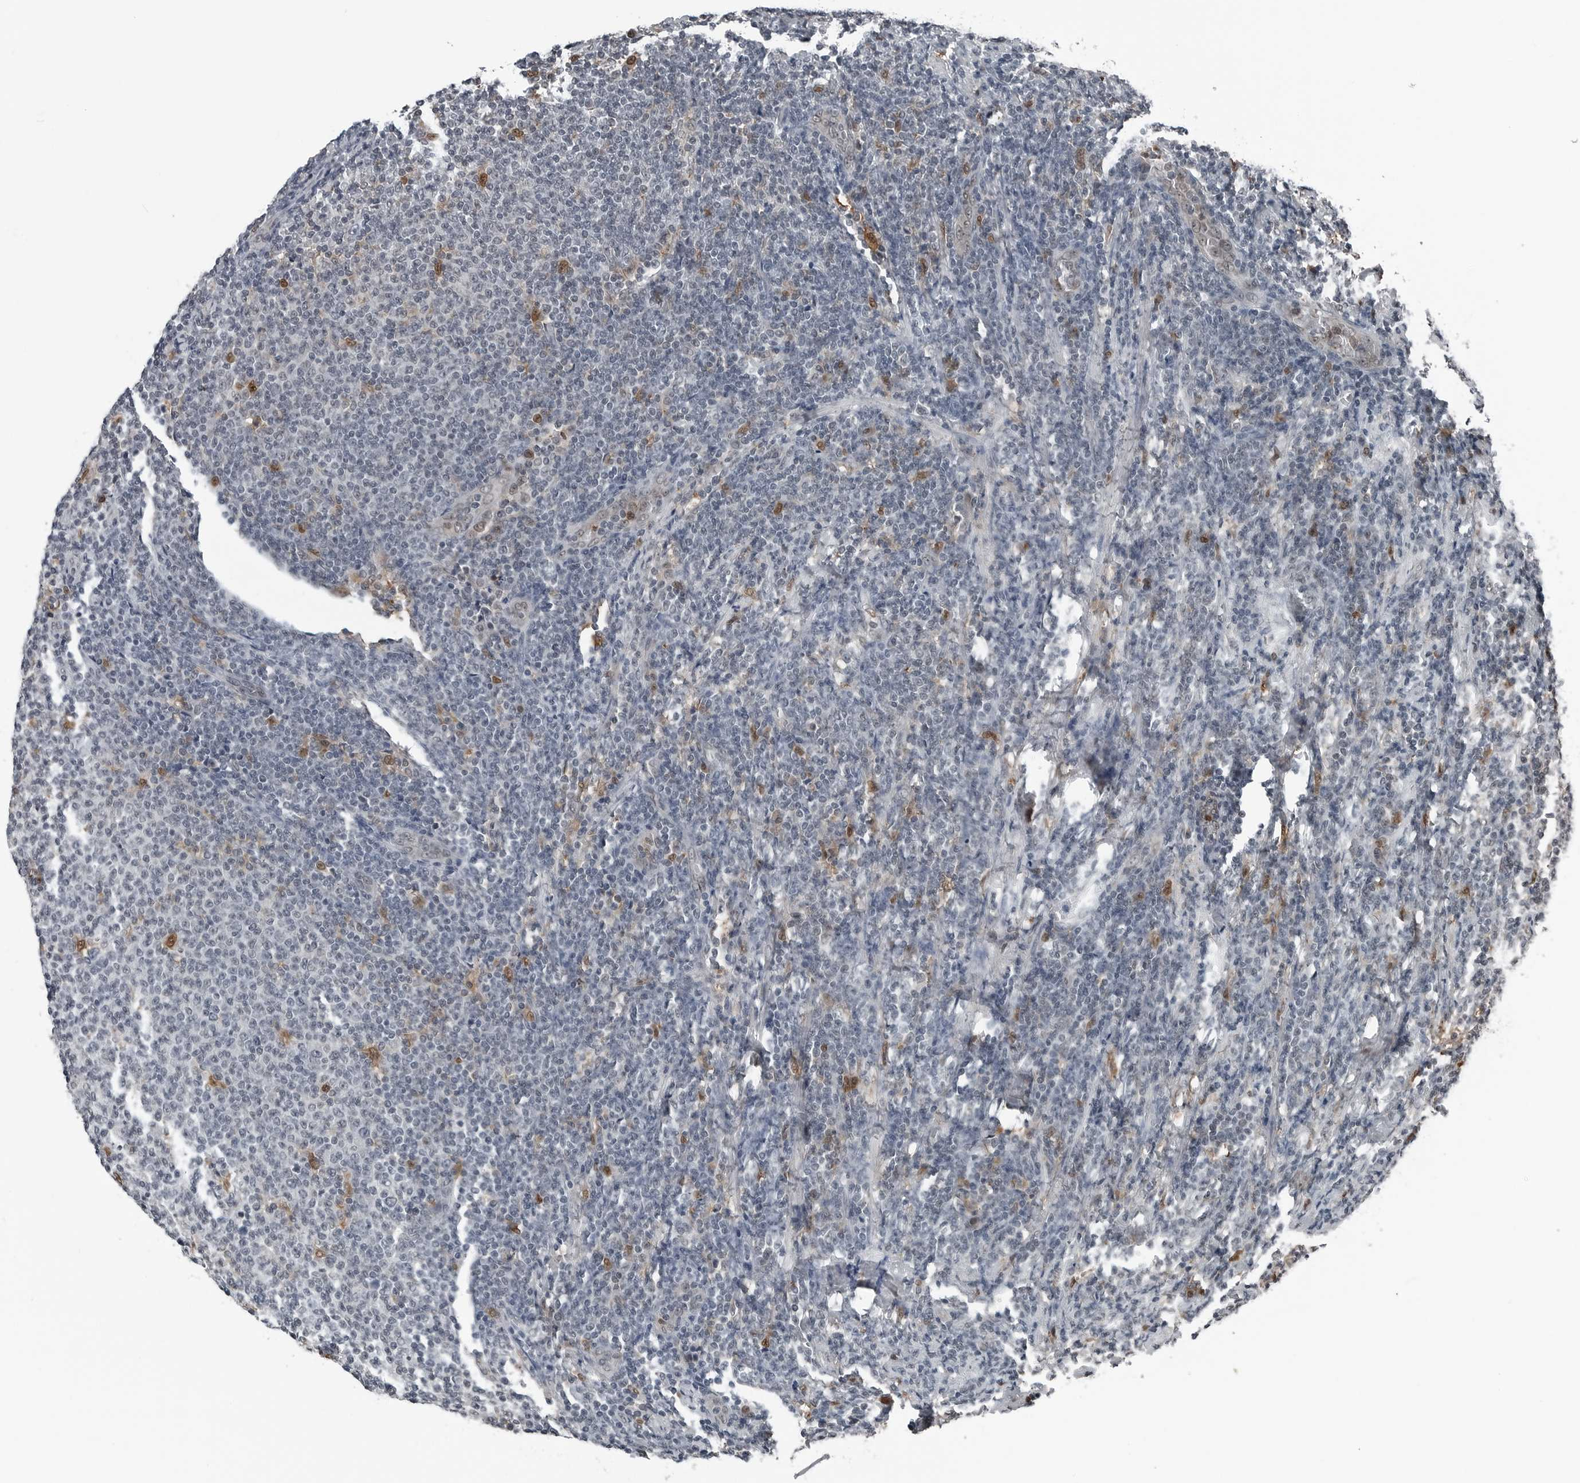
{"staining": {"intensity": "weak", "quantity": "<25%", "location": "nuclear"}, "tissue": "lymphoma", "cell_type": "Tumor cells", "image_type": "cancer", "snomed": [{"axis": "morphology", "description": "Malignant lymphoma, non-Hodgkin's type, Low grade"}, {"axis": "topography", "description": "Lymph node"}], "caption": "DAB immunohistochemical staining of human low-grade malignant lymphoma, non-Hodgkin's type exhibits no significant expression in tumor cells.", "gene": "AKR1A1", "patient": {"sex": "male", "age": 66}}